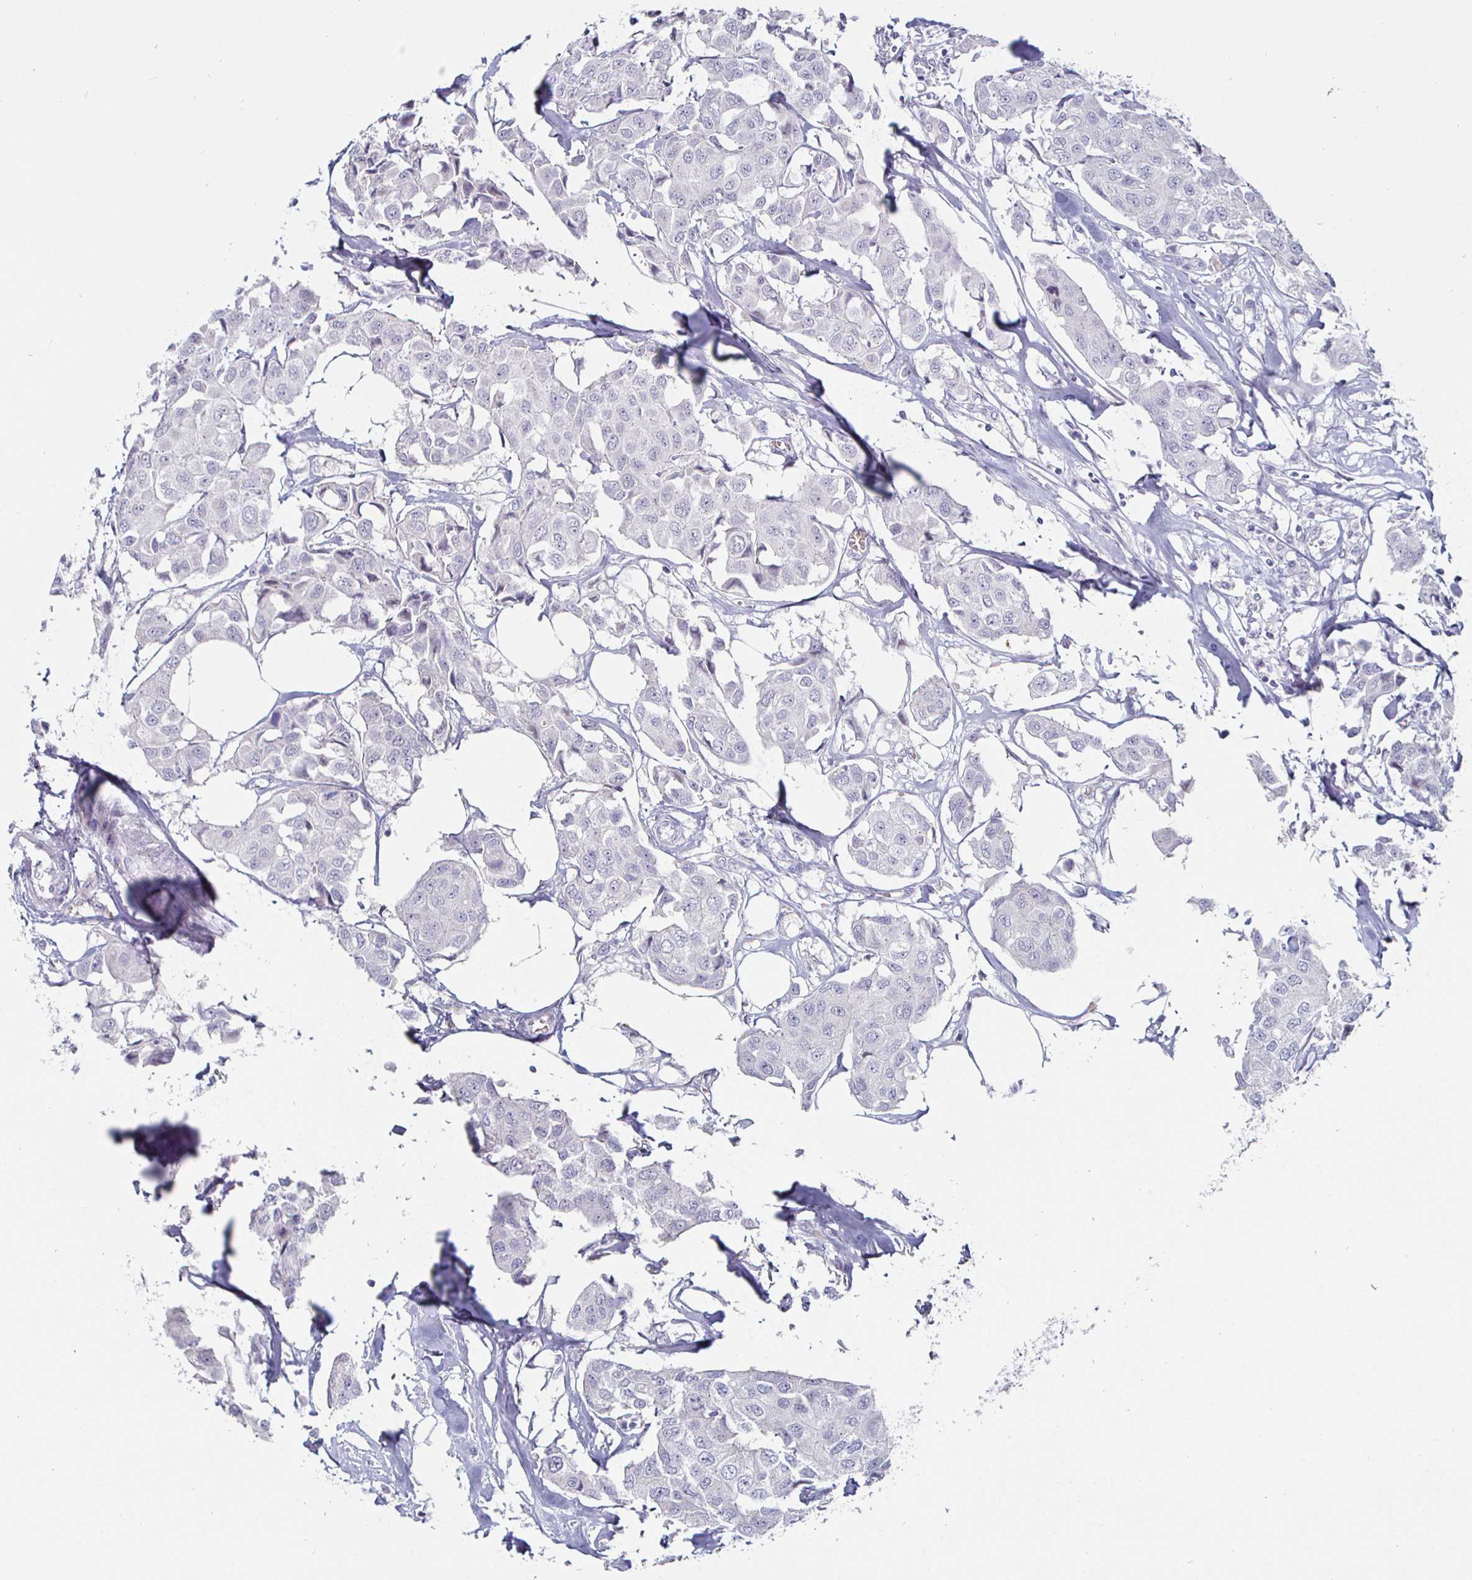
{"staining": {"intensity": "negative", "quantity": "none", "location": "none"}, "tissue": "breast cancer", "cell_type": "Tumor cells", "image_type": "cancer", "snomed": [{"axis": "morphology", "description": "Duct carcinoma"}, {"axis": "topography", "description": "Breast"}, {"axis": "topography", "description": "Lymph node"}], "caption": "Human breast cancer (invasive ductal carcinoma) stained for a protein using immunohistochemistry reveals no staining in tumor cells.", "gene": "DMRTB1", "patient": {"sex": "female", "age": 80}}